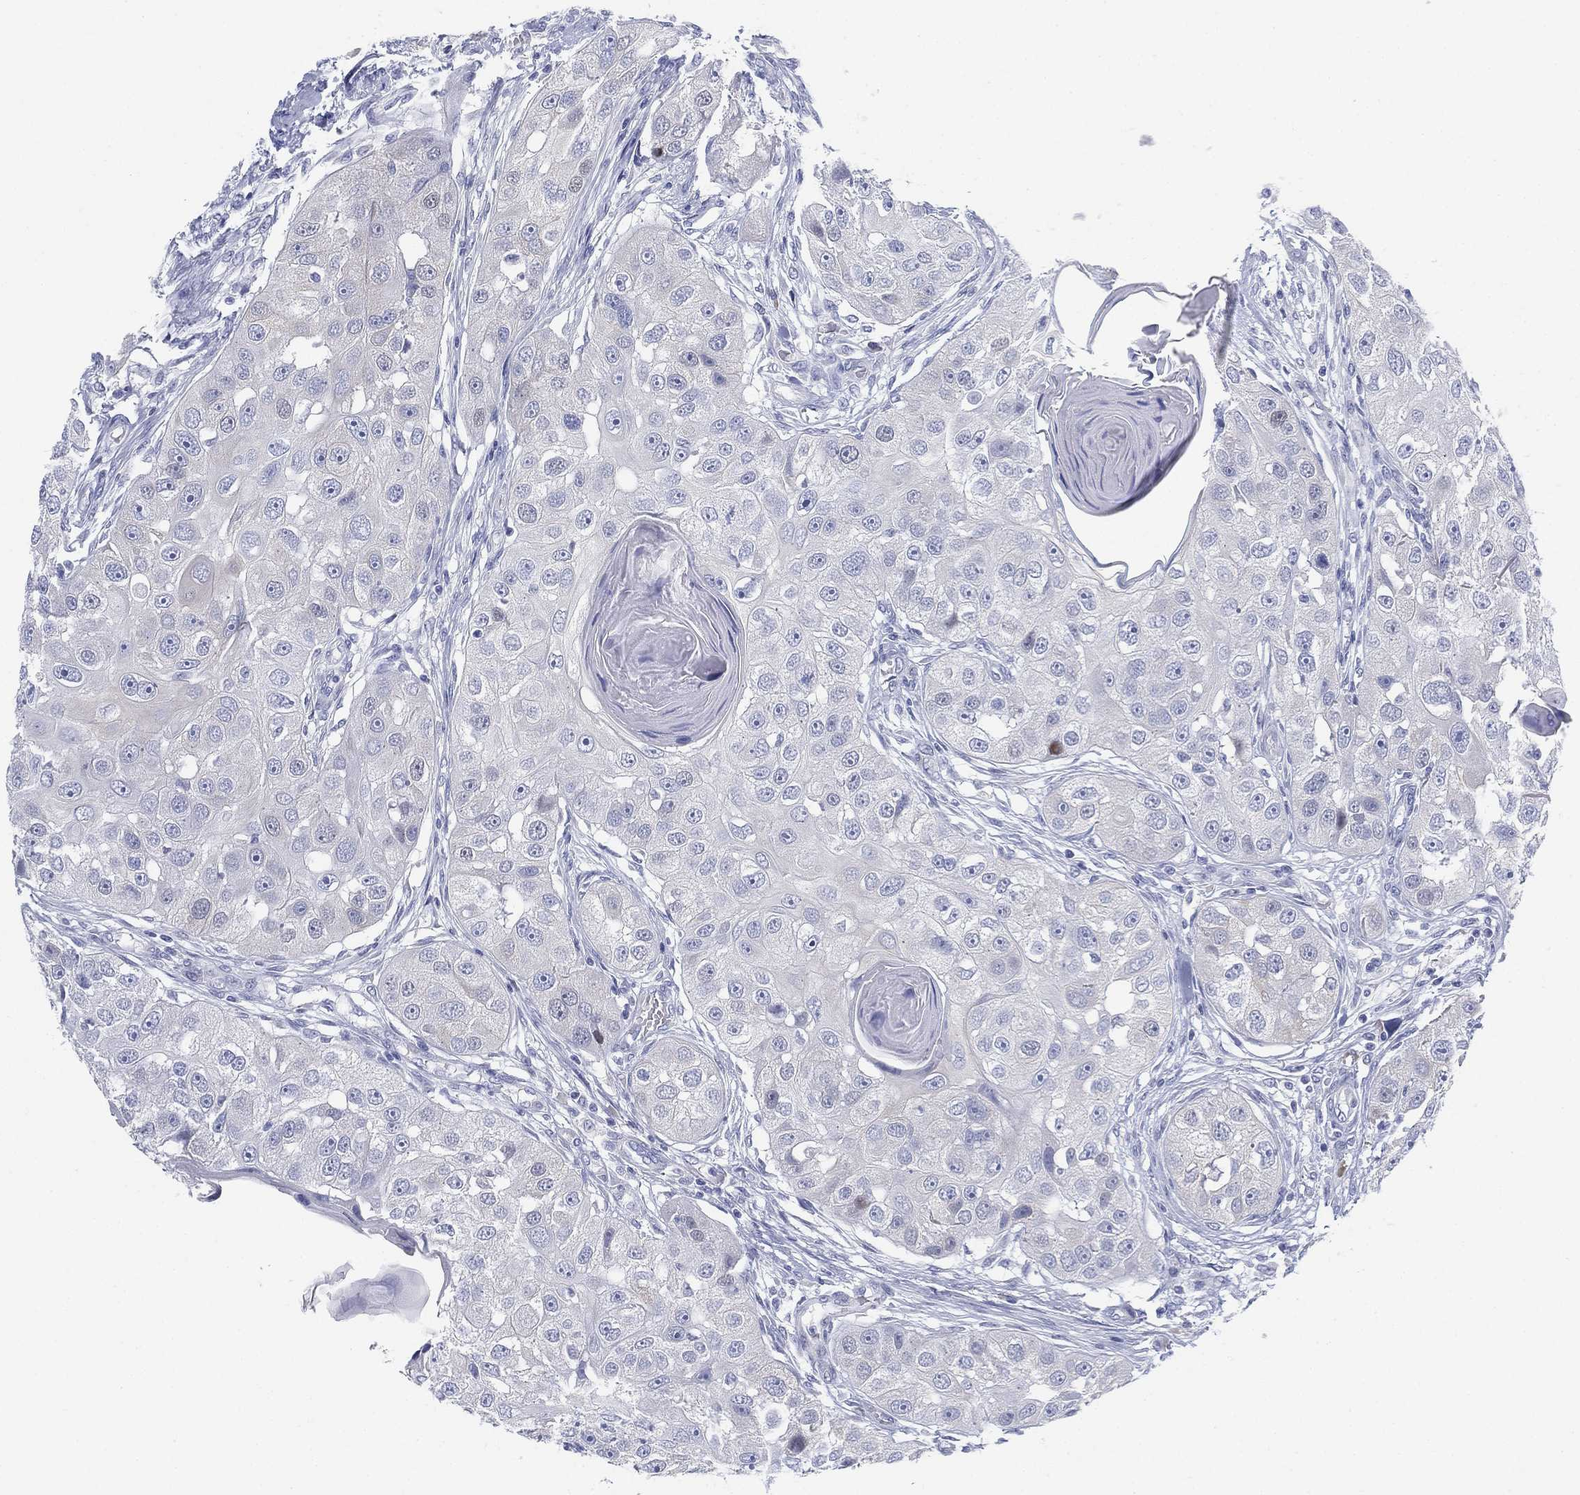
{"staining": {"intensity": "negative", "quantity": "none", "location": "none"}, "tissue": "head and neck cancer", "cell_type": "Tumor cells", "image_type": "cancer", "snomed": [{"axis": "morphology", "description": "Normal tissue, NOS"}, {"axis": "morphology", "description": "Squamous cell carcinoma, NOS"}, {"axis": "topography", "description": "Skeletal muscle"}, {"axis": "topography", "description": "Head-Neck"}], "caption": "DAB (3,3'-diaminobenzidine) immunohistochemical staining of human head and neck cancer demonstrates no significant expression in tumor cells. Nuclei are stained in blue.", "gene": "GCNA", "patient": {"sex": "male", "age": 51}}